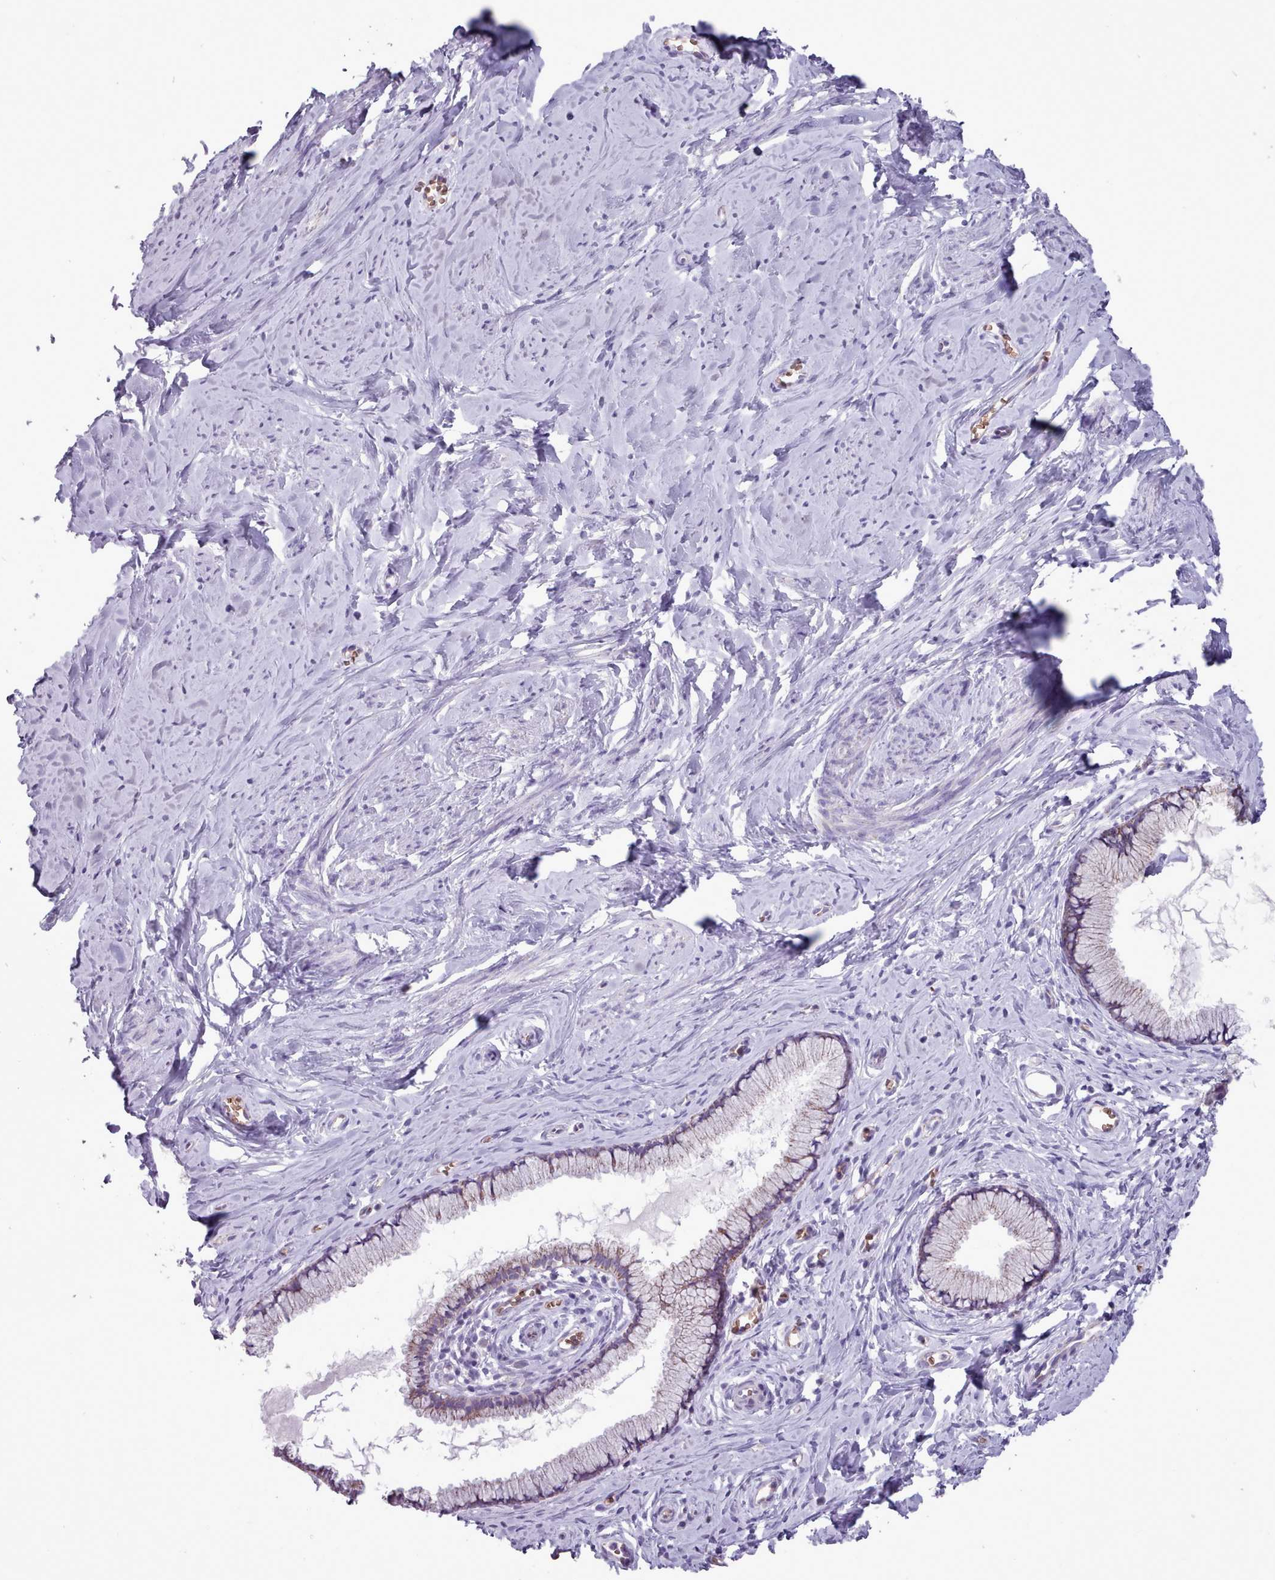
{"staining": {"intensity": "weak", "quantity": ">75%", "location": "cytoplasmic/membranous"}, "tissue": "cervix", "cell_type": "Glandular cells", "image_type": "normal", "snomed": [{"axis": "morphology", "description": "Normal tissue, NOS"}, {"axis": "topography", "description": "Cervix"}], "caption": "This is a micrograph of immunohistochemistry staining of benign cervix, which shows weak expression in the cytoplasmic/membranous of glandular cells.", "gene": "AK4P3", "patient": {"sex": "female", "age": 40}}